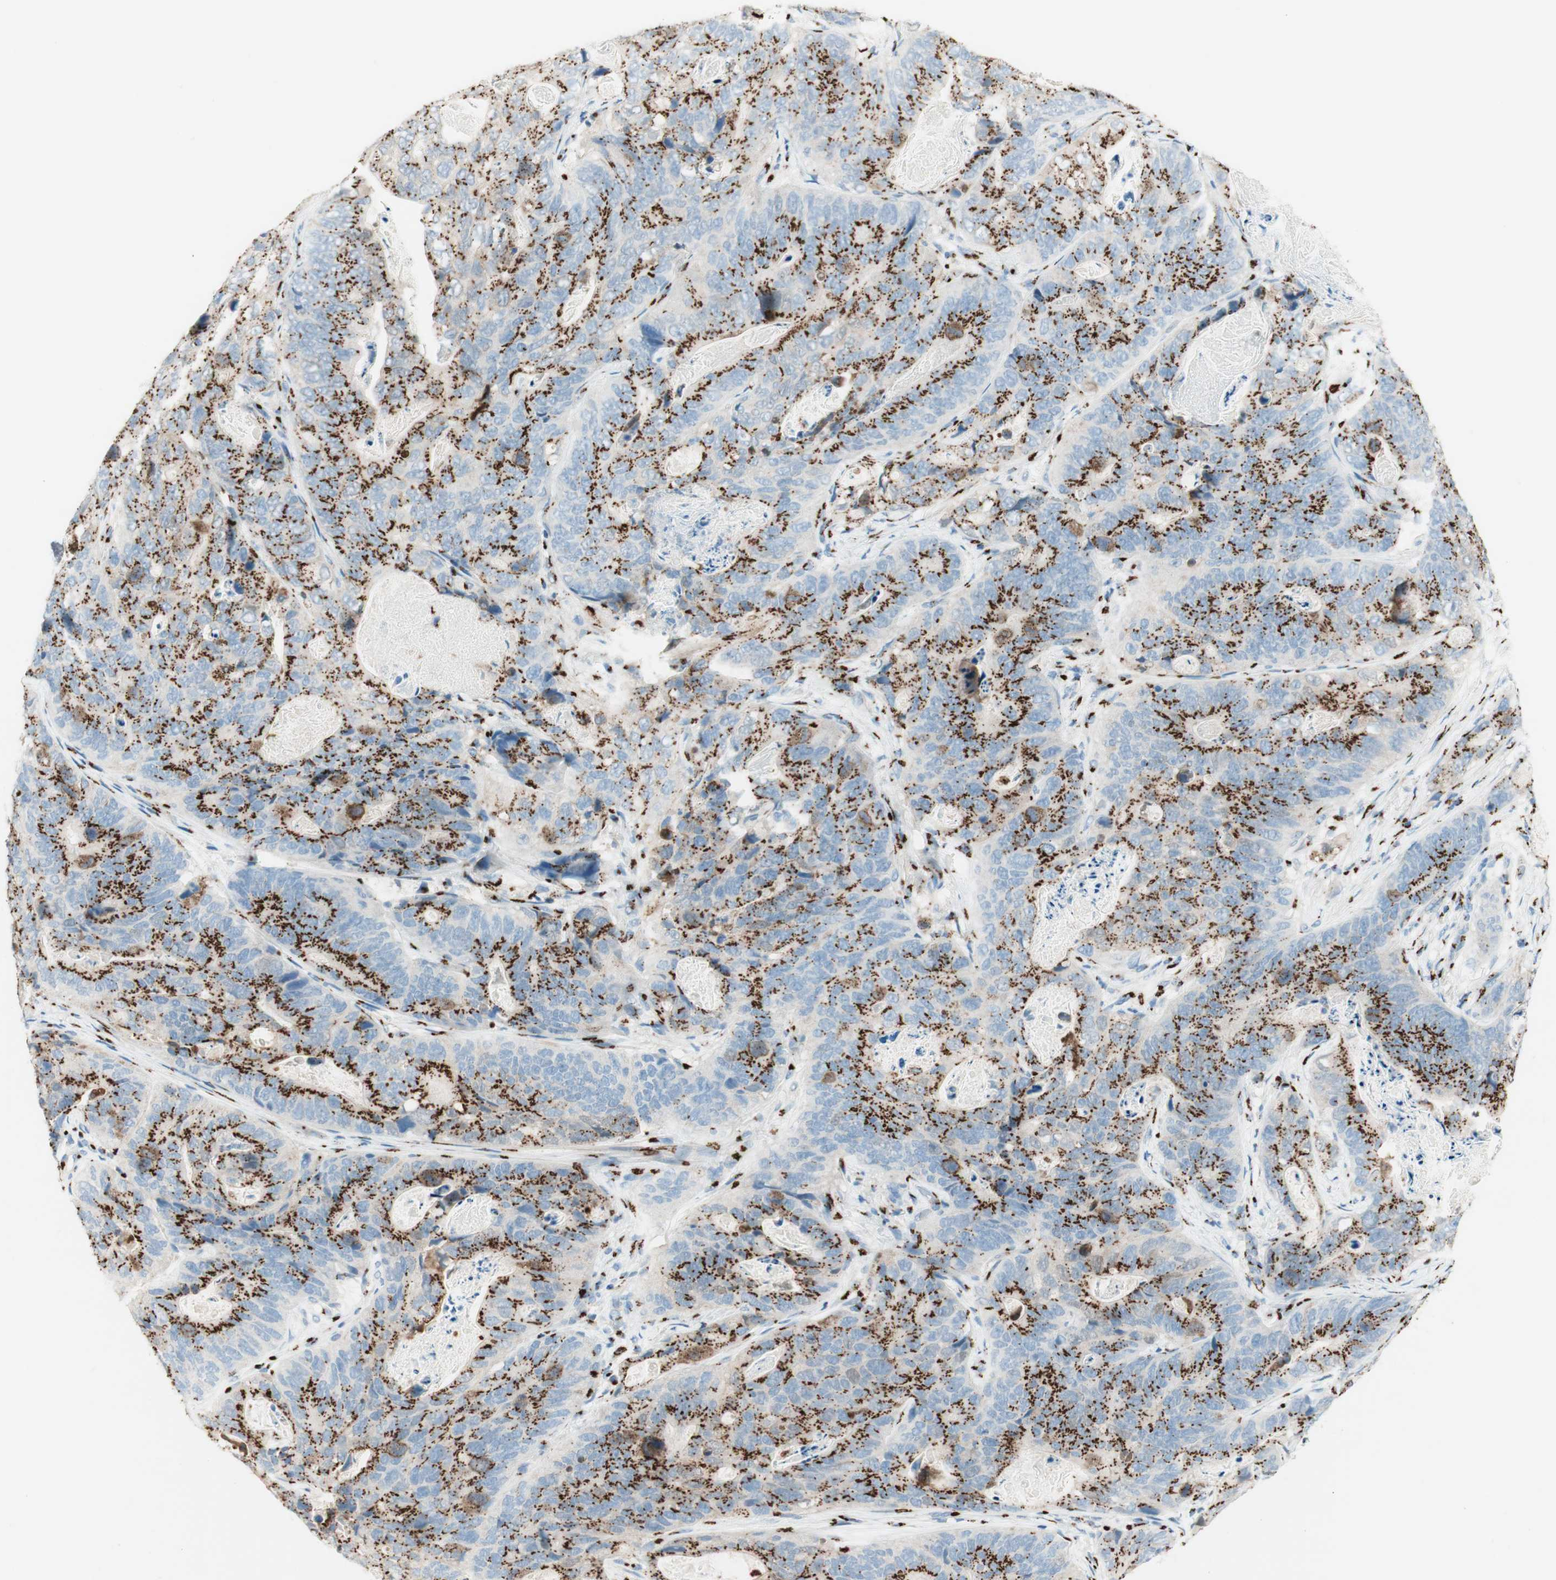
{"staining": {"intensity": "strong", "quantity": ">75%", "location": "cytoplasmic/membranous"}, "tissue": "stomach cancer", "cell_type": "Tumor cells", "image_type": "cancer", "snomed": [{"axis": "morphology", "description": "Adenocarcinoma, NOS"}, {"axis": "topography", "description": "Stomach"}], "caption": "DAB (3,3'-diaminobenzidine) immunohistochemical staining of stomach cancer reveals strong cytoplasmic/membranous protein expression in approximately >75% of tumor cells.", "gene": "GOLGB1", "patient": {"sex": "female", "age": 89}}